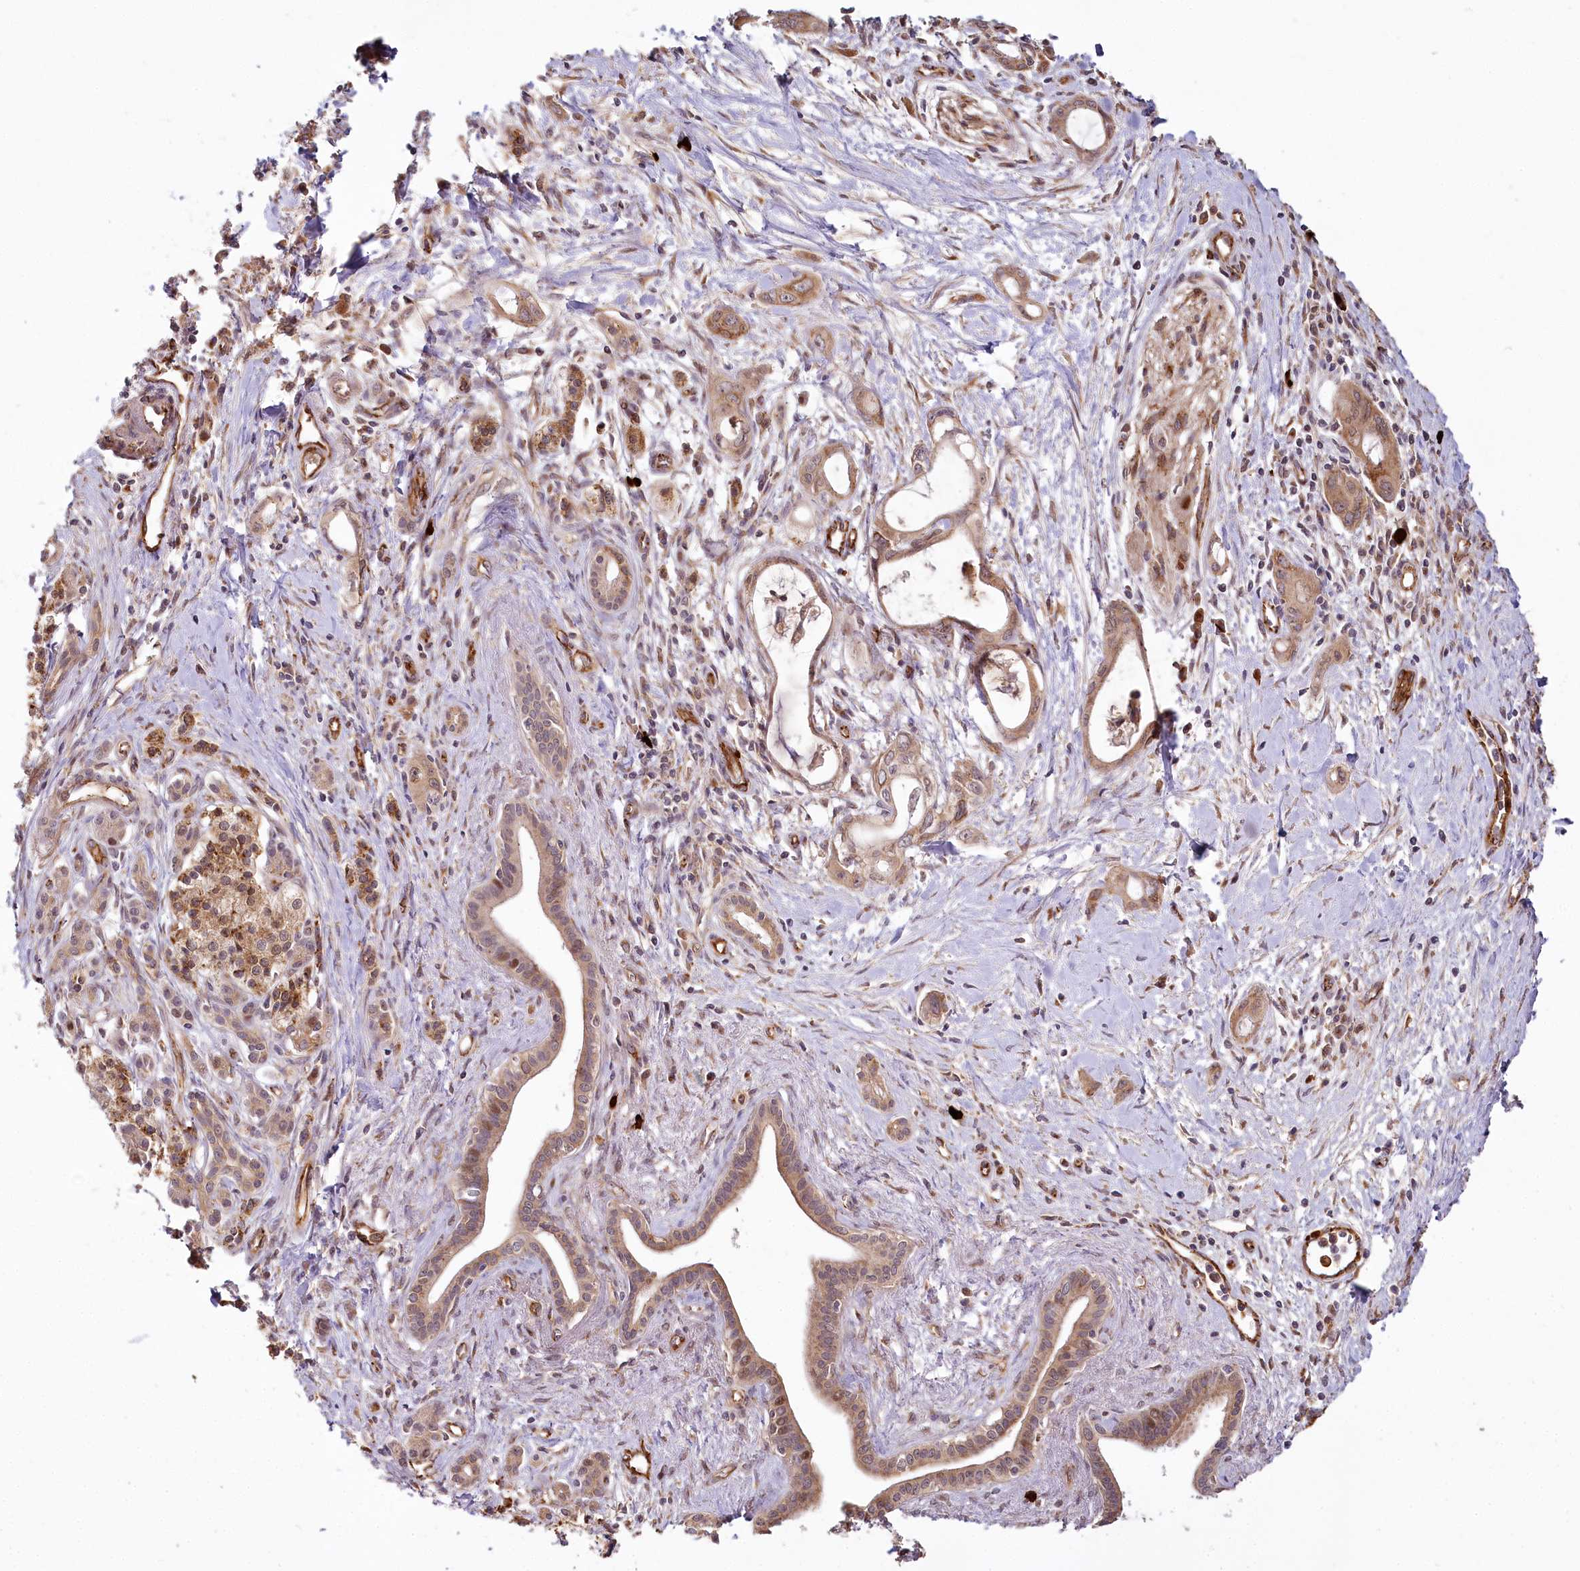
{"staining": {"intensity": "moderate", "quantity": ">75%", "location": "cytoplasmic/membranous,nuclear"}, "tissue": "pancreatic cancer", "cell_type": "Tumor cells", "image_type": "cancer", "snomed": [{"axis": "morphology", "description": "Adenocarcinoma, NOS"}, {"axis": "topography", "description": "Pancreas"}], "caption": "Pancreatic cancer was stained to show a protein in brown. There is medium levels of moderate cytoplasmic/membranous and nuclear positivity in about >75% of tumor cells. The staining is performed using DAB brown chromogen to label protein expression. The nuclei are counter-stained blue using hematoxylin.", "gene": "ALKBH8", "patient": {"sex": "male", "age": 72}}